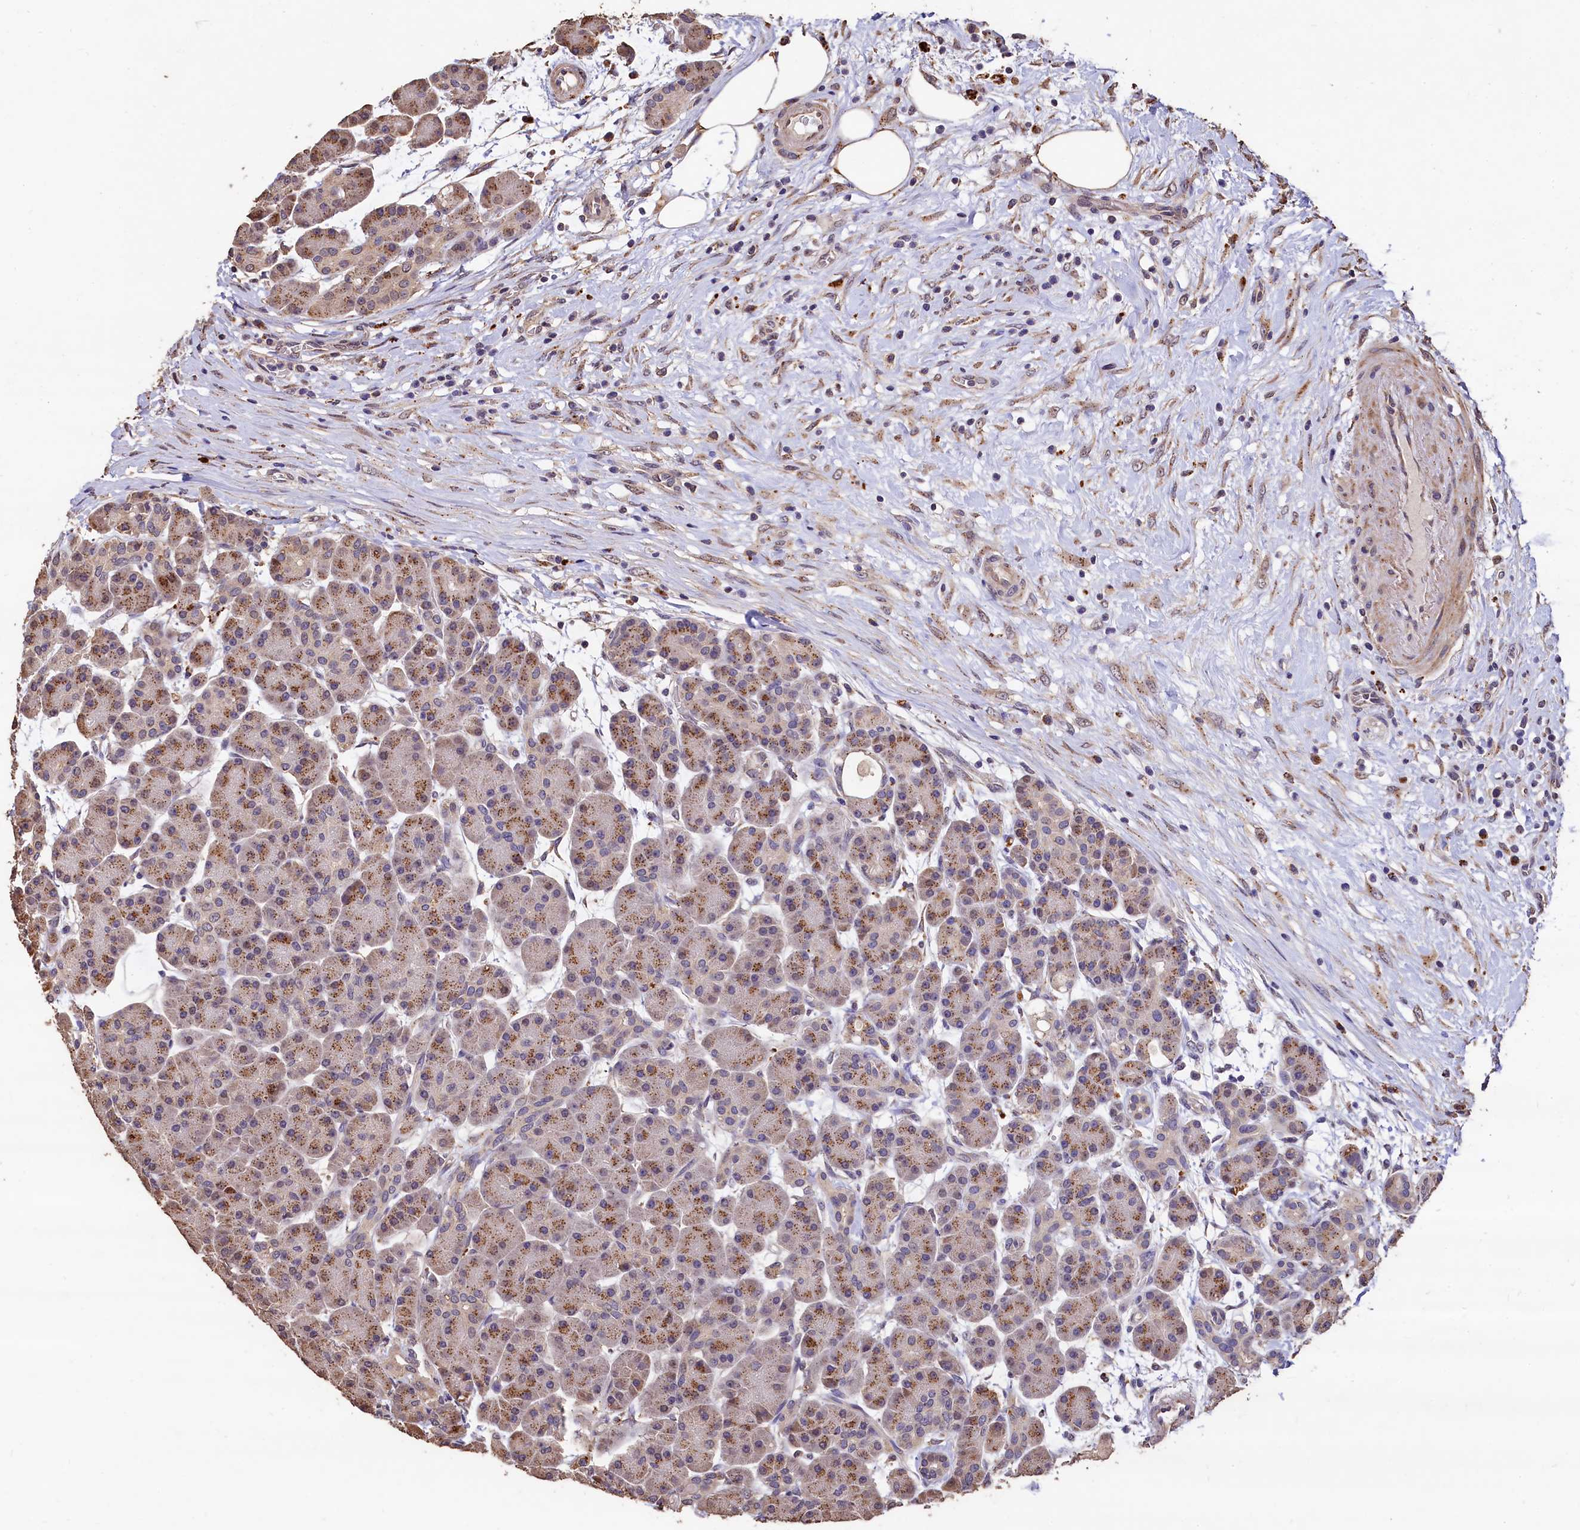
{"staining": {"intensity": "moderate", "quantity": ">75%", "location": "cytoplasmic/membranous"}, "tissue": "pancreas", "cell_type": "Exocrine glandular cells", "image_type": "normal", "snomed": [{"axis": "morphology", "description": "Normal tissue, NOS"}, {"axis": "topography", "description": "Pancreas"}], "caption": "IHC (DAB) staining of unremarkable pancreas exhibits moderate cytoplasmic/membranous protein staining in about >75% of exocrine glandular cells.", "gene": "LSM4", "patient": {"sex": "male", "age": 63}}